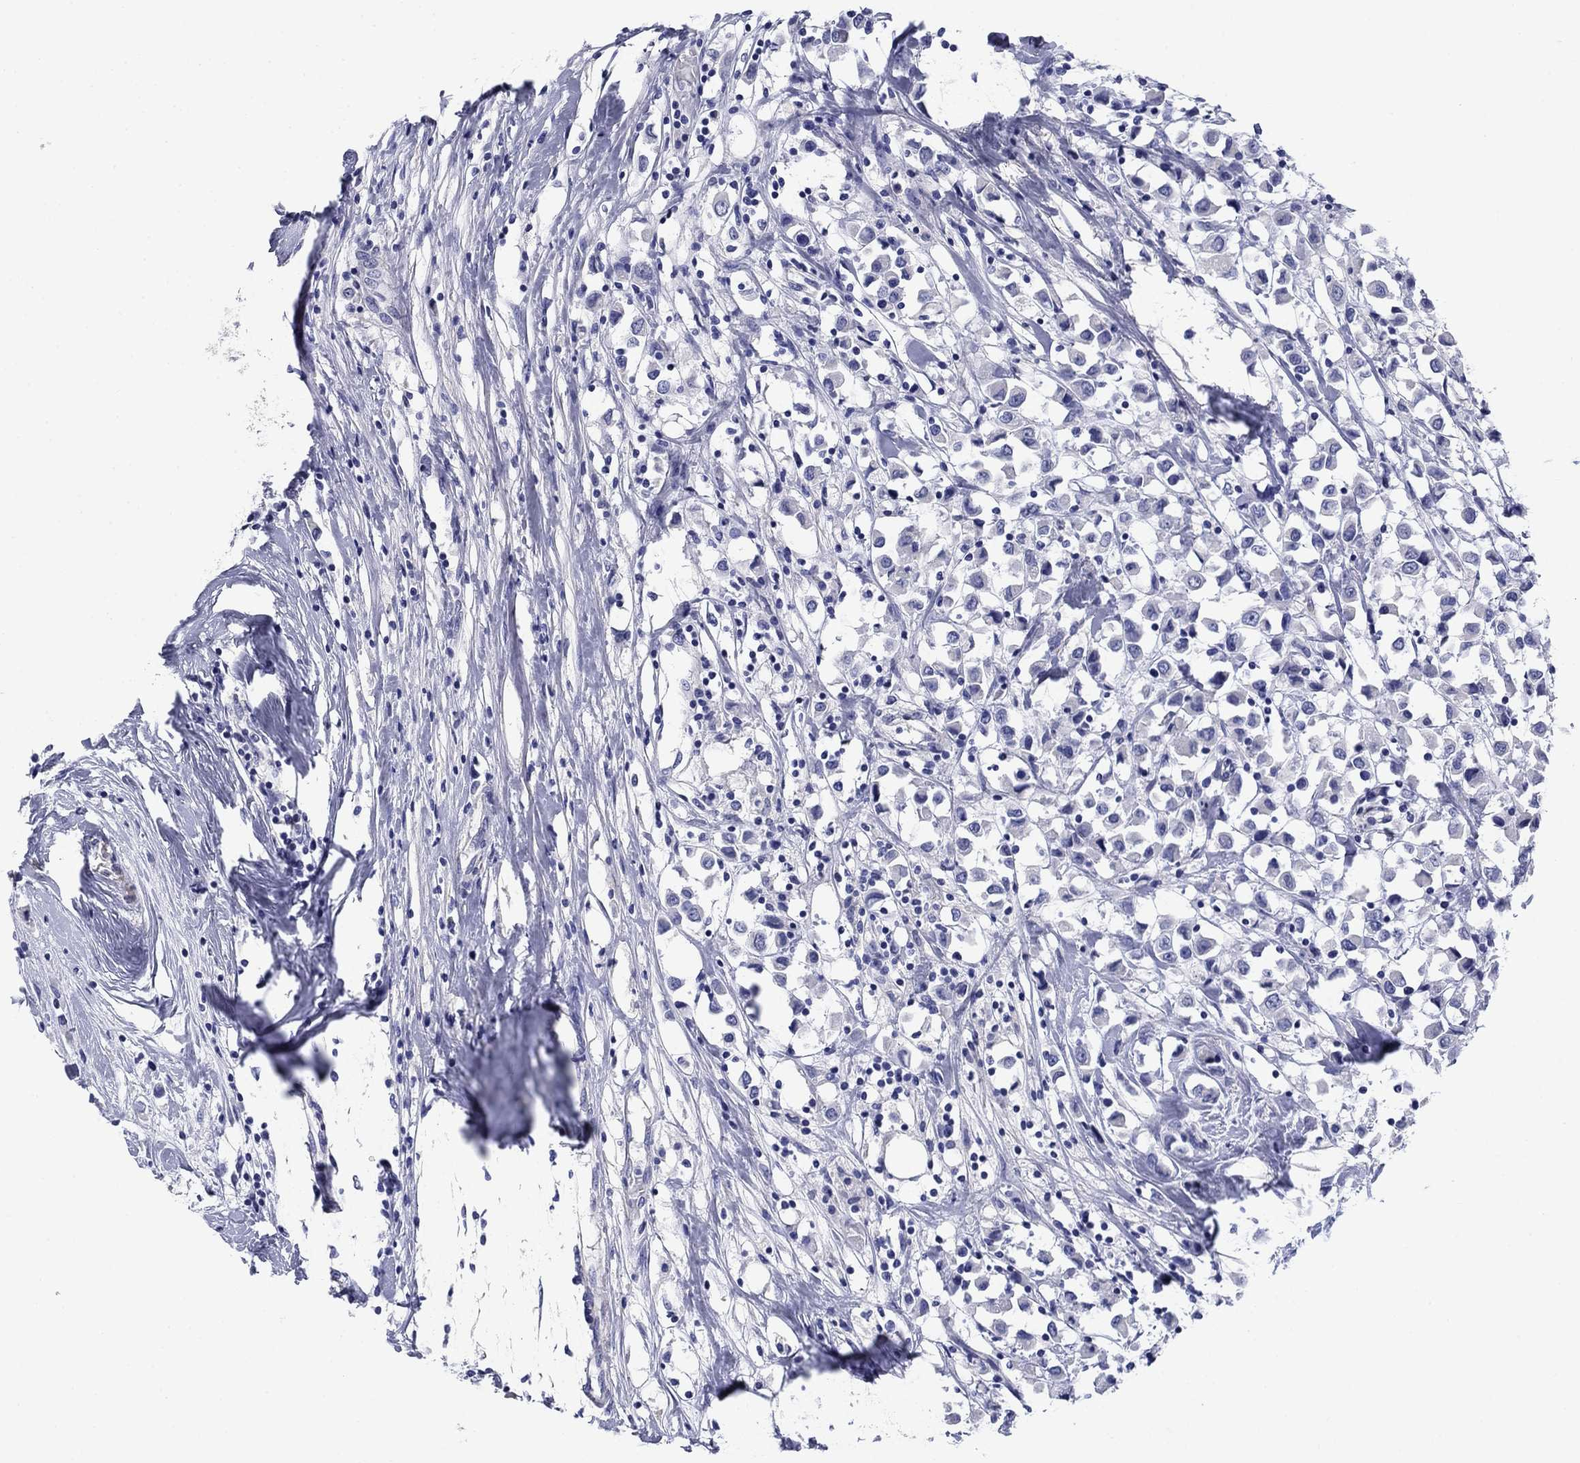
{"staining": {"intensity": "negative", "quantity": "none", "location": "none"}, "tissue": "breast cancer", "cell_type": "Tumor cells", "image_type": "cancer", "snomed": [{"axis": "morphology", "description": "Duct carcinoma"}, {"axis": "topography", "description": "Breast"}], "caption": "The IHC photomicrograph has no significant expression in tumor cells of breast invasive ductal carcinoma tissue.", "gene": "PRKCG", "patient": {"sex": "female", "age": 61}}